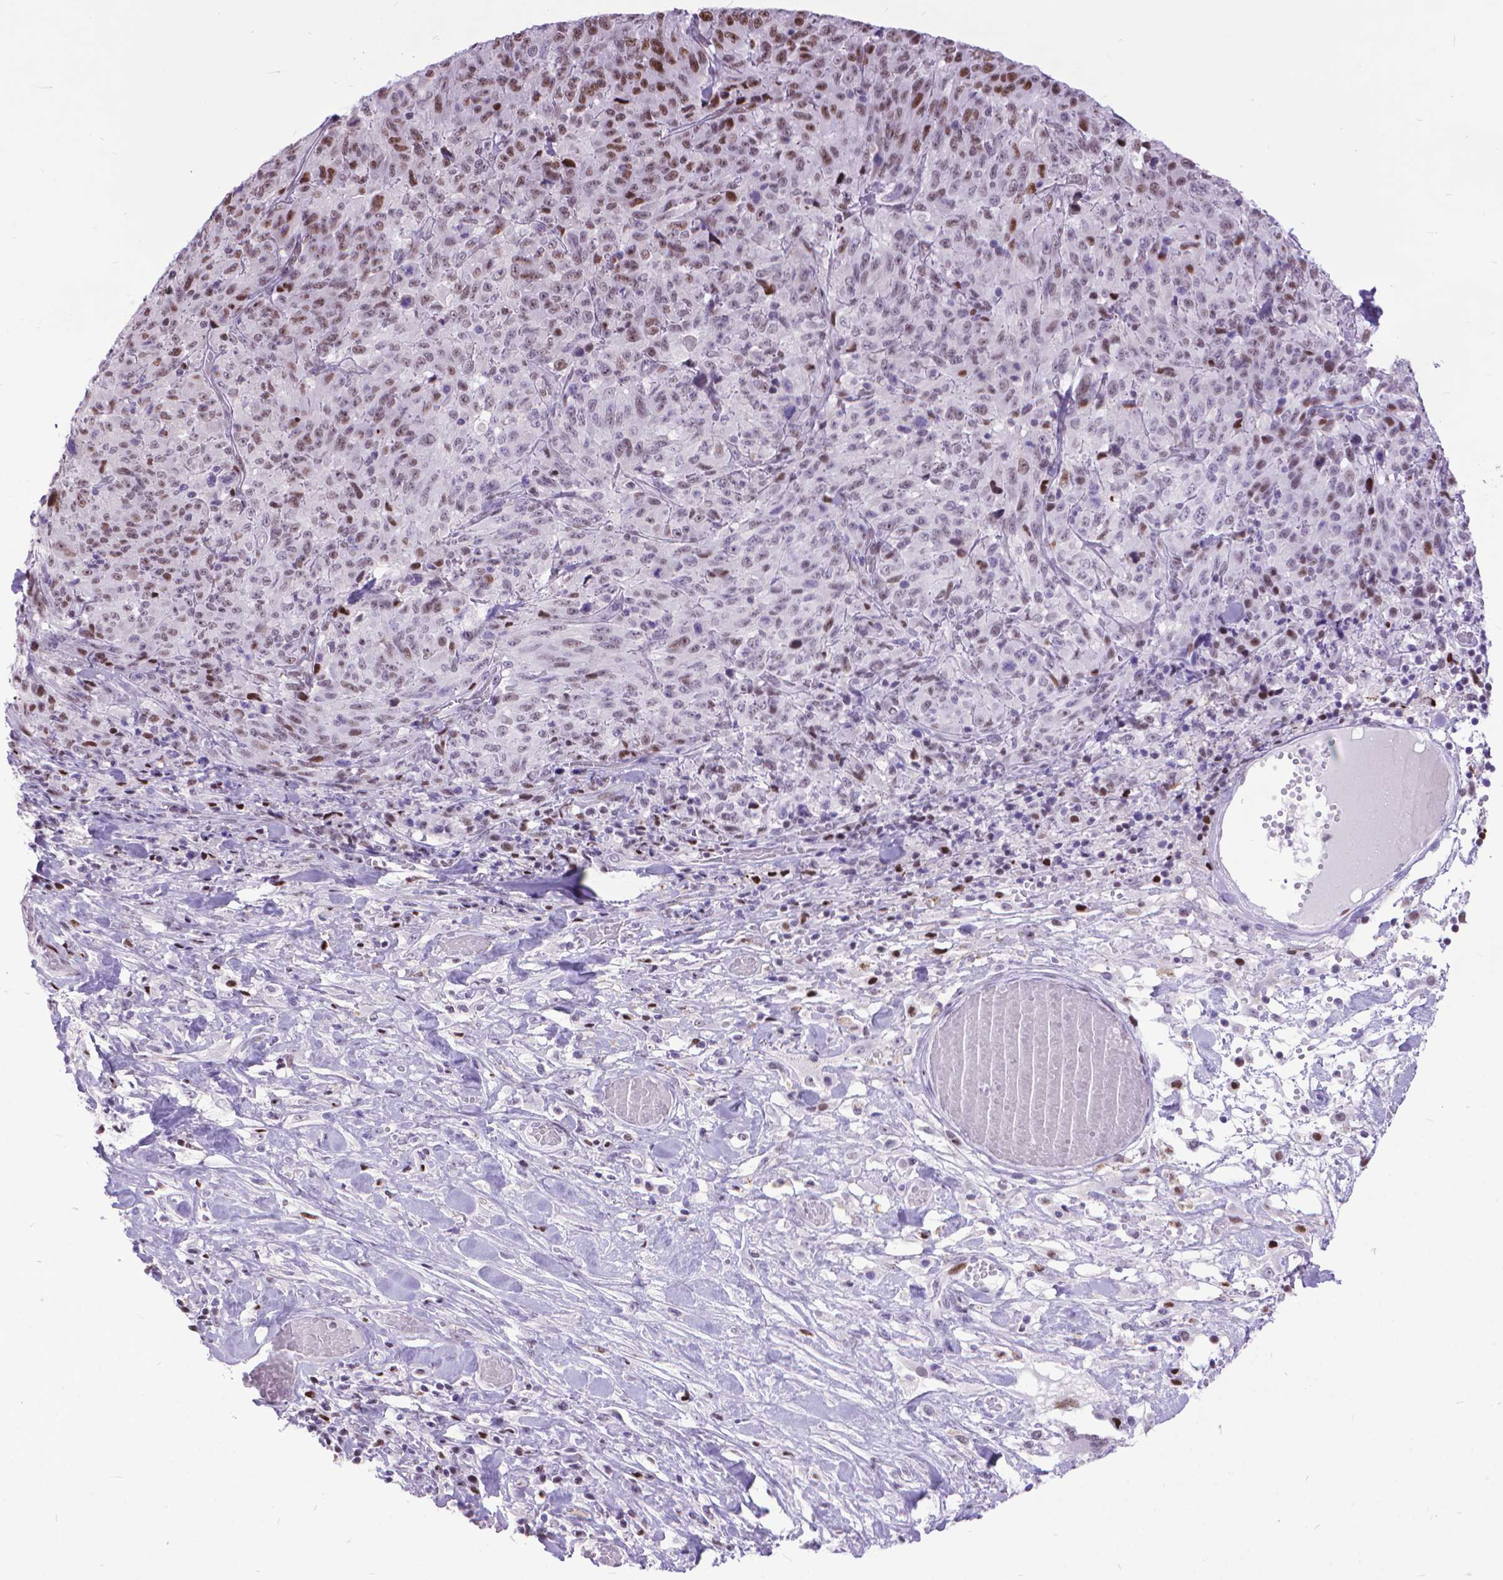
{"staining": {"intensity": "moderate", "quantity": "25%-75%", "location": "nuclear"}, "tissue": "melanoma", "cell_type": "Tumor cells", "image_type": "cancer", "snomed": [{"axis": "morphology", "description": "Malignant melanoma, NOS"}, {"axis": "topography", "description": "Skin"}], "caption": "Immunohistochemical staining of malignant melanoma reveals medium levels of moderate nuclear expression in approximately 25%-75% of tumor cells. The staining was performed using DAB (3,3'-diaminobenzidine), with brown indicating positive protein expression. Nuclei are stained blue with hematoxylin.", "gene": "POLE4", "patient": {"sex": "female", "age": 91}}